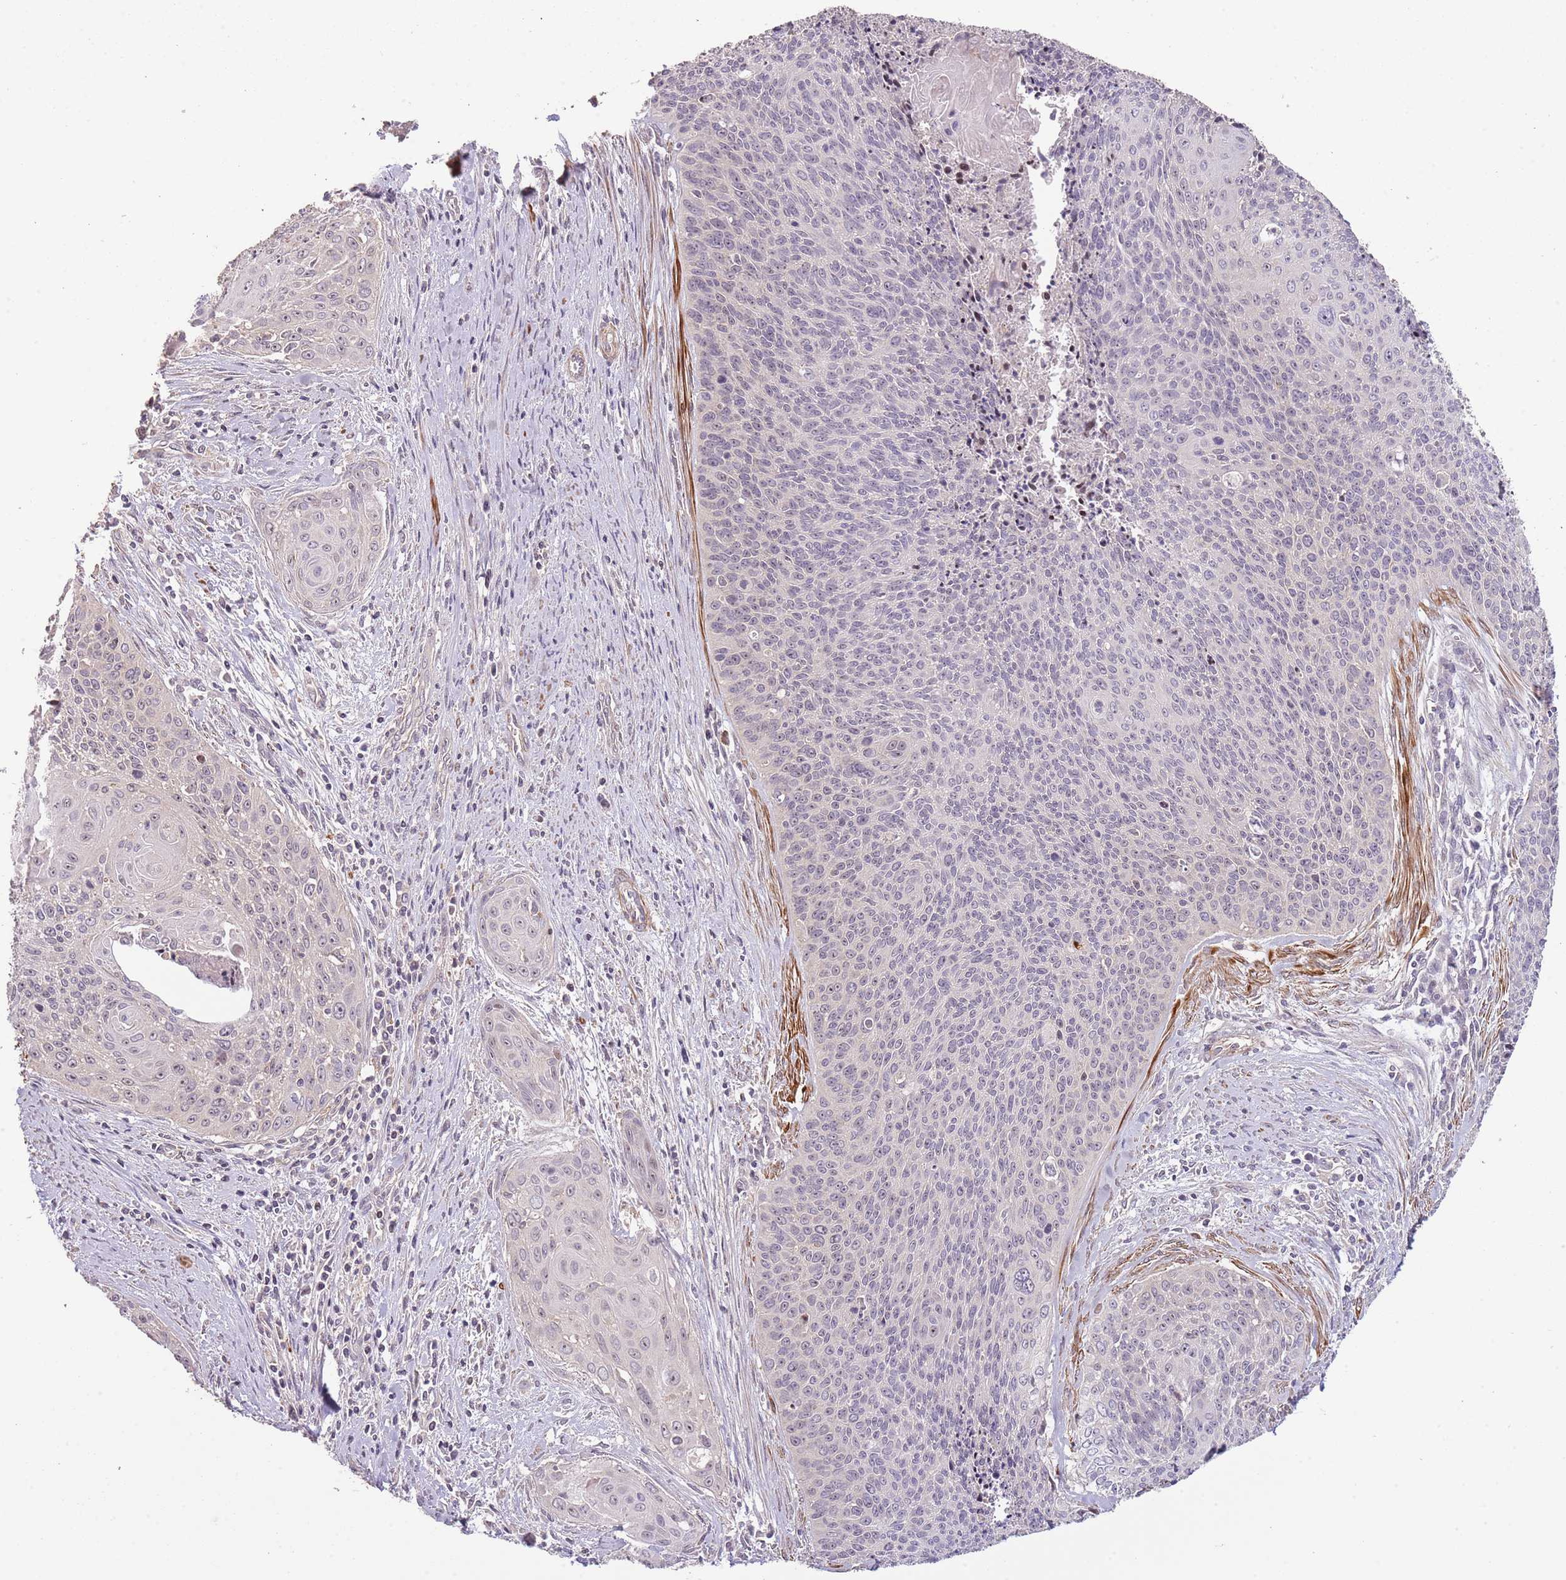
{"staining": {"intensity": "negative", "quantity": "none", "location": "none"}, "tissue": "cervical cancer", "cell_type": "Tumor cells", "image_type": "cancer", "snomed": [{"axis": "morphology", "description": "Squamous cell carcinoma, NOS"}, {"axis": "topography", "description": "Cervix"}], "caption": "IHC histopathology image of neoplastic tissue: human cervical squamous cell carcinoma stained with DAB (3,3'-diaminobenzidine) shows no significant protein positivity in tumor cells. Brightfield microscopy of IHC stained with DAB (3,3'-diaminobenzidine) (brown) and hematoxylin (blue), captured at high magnification.", "gene": "ADTRP", "patient": {"sex": "female", "age": 55}}